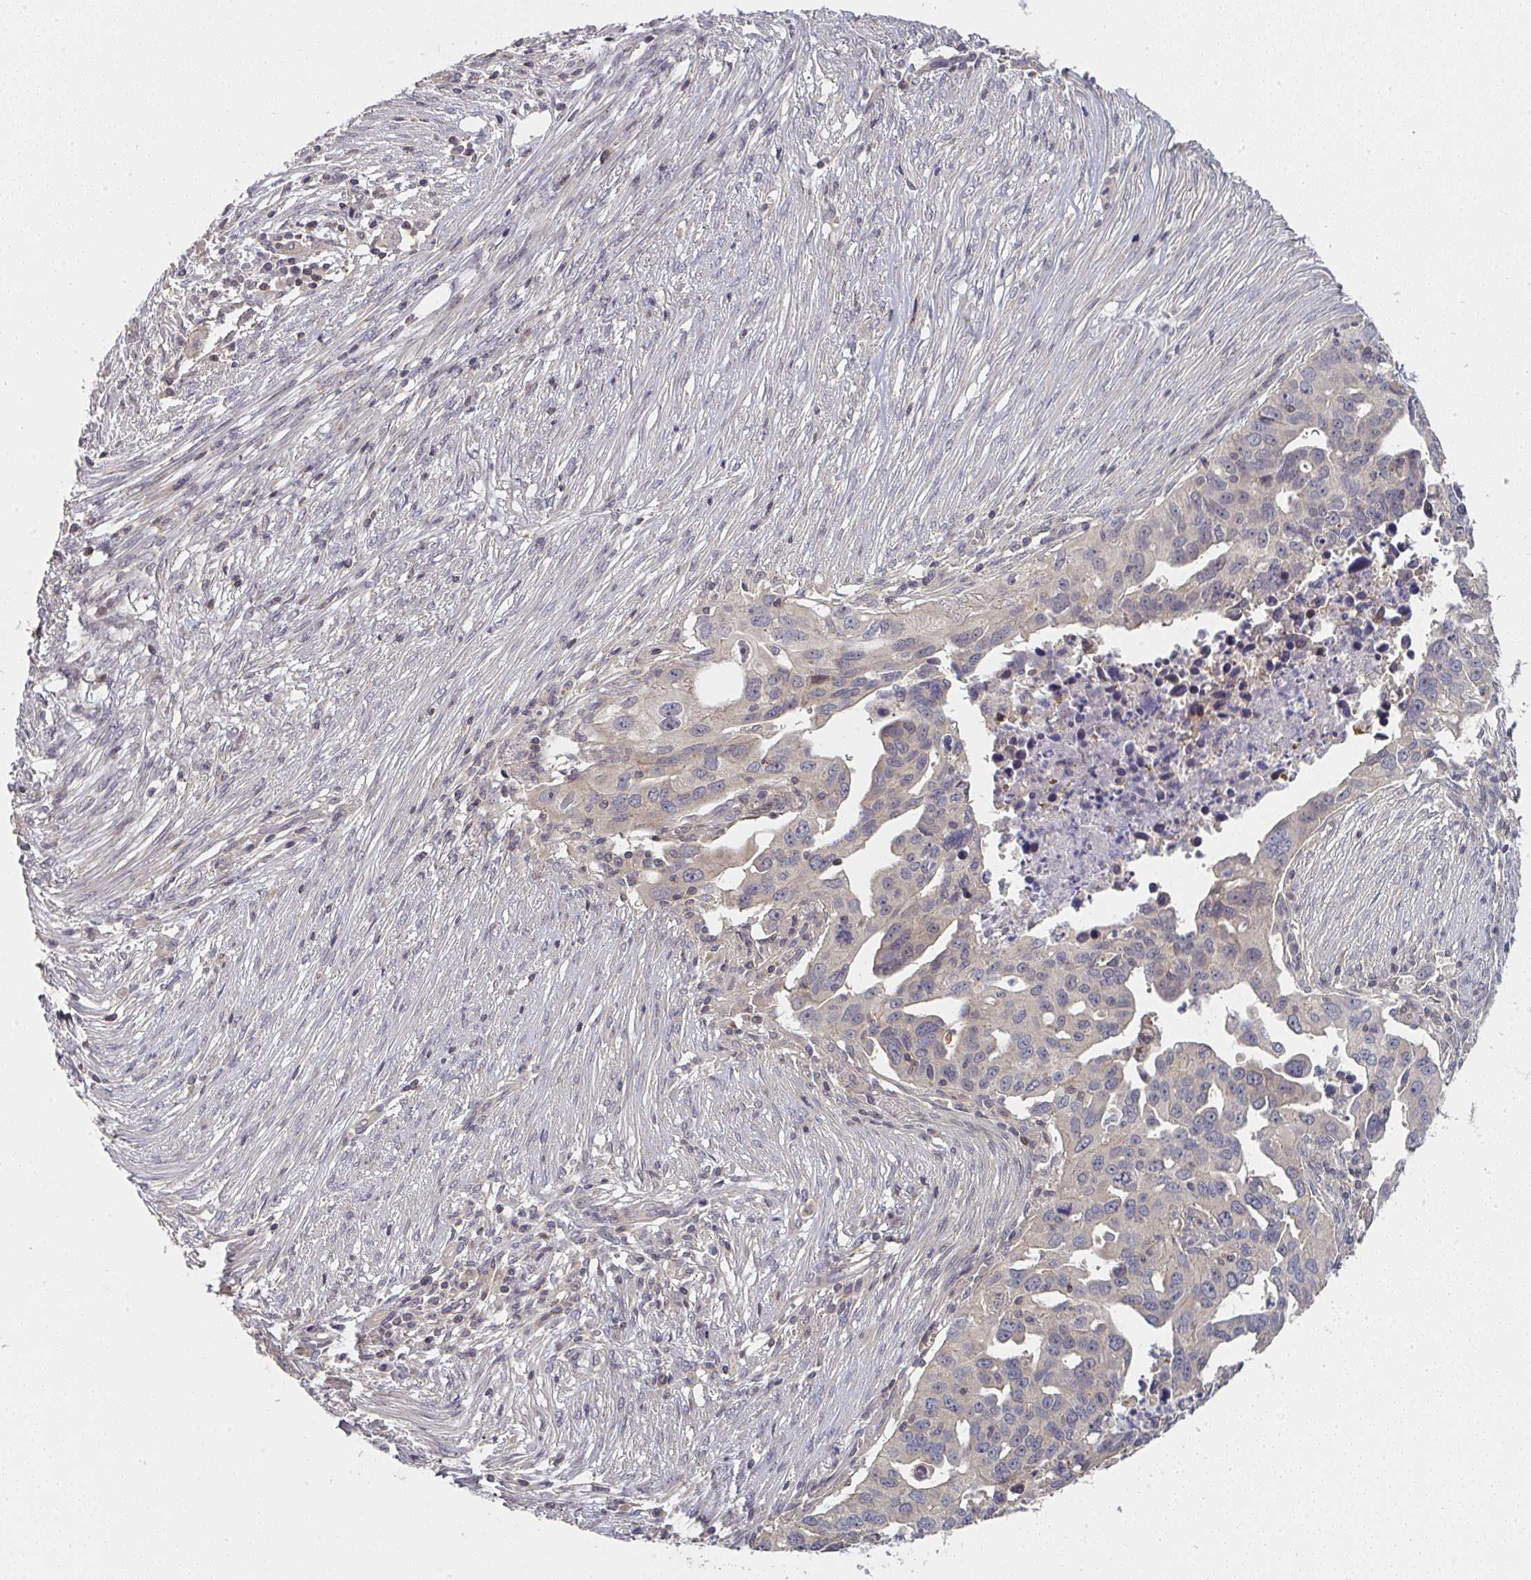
{"staining": {"intensity": "negative", "quantity": "none", "location": "none"}, "tissue": "ovarian cancer", "cell_type": "Tumor cells", "image_type": "cancer", "snomed": [{"axis": "morphology", "description": "Carcinoma, endometroid"}, {"axis": "morphology", "description": "Cystadenocarcinoma, serous, NOS"}, {"axis": "topography", "description": "Ovary"}], "caption": "A histopathology image of human ovarian cancer (serous cystadenocarcinoma) is negative for staining in tumor cells.", "gene": "RANGRF", "patient": {"sex": "female", "age": 45}}